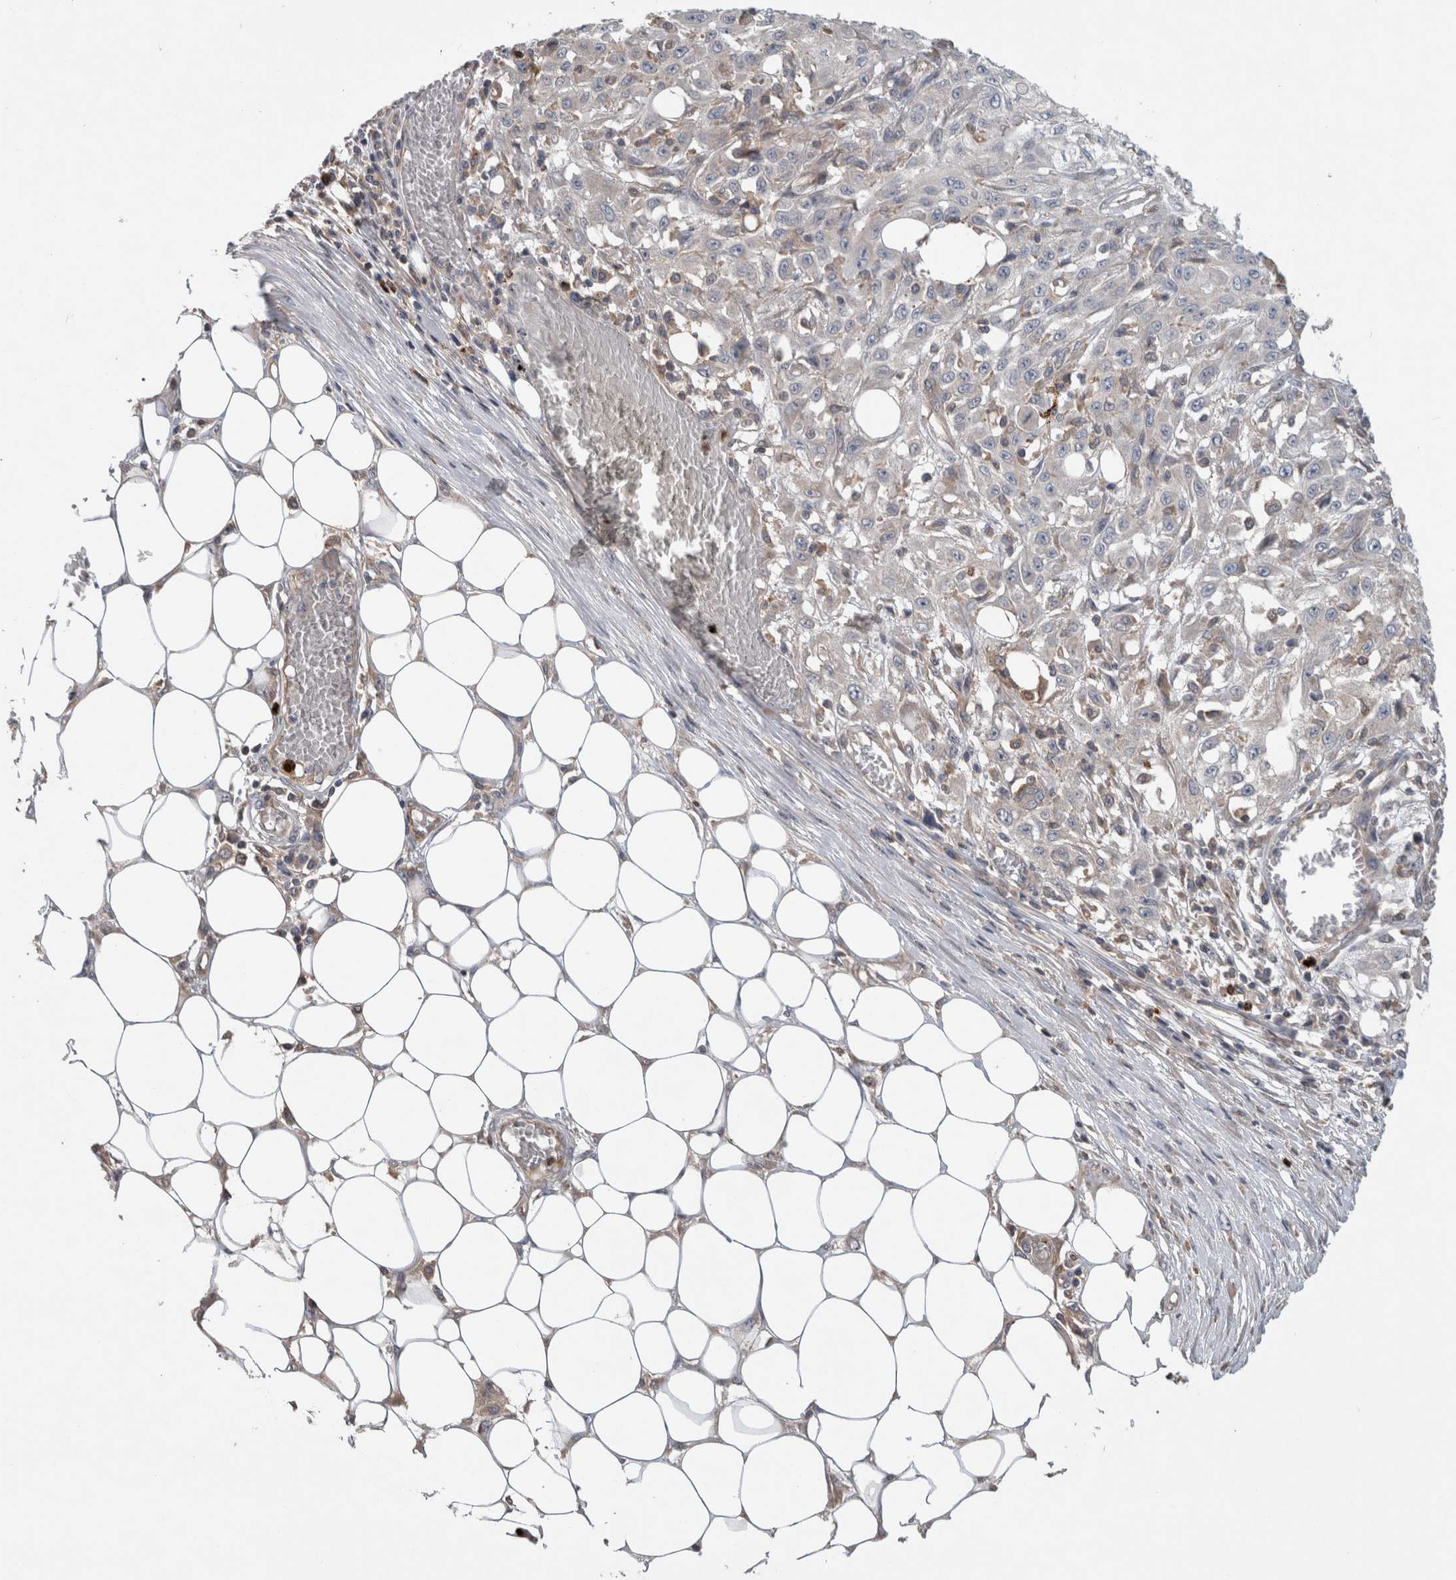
{"staining": {"intensity": "negative", "quantity": "none", "location": "none"}, "tissue": "skin cancer", "cell_type": "Tumor cells", "image_type": "cancer", "snomed": [{"axis": "morphology", "description": "Squamous cell carcinoma, NOS"}, {"axis": "morphology", "description": "Squamous cell carcinoma, metastatic, NOS"}, {"axis": "topography", "description": "Skin"}, {"axis": "topography", "description": "Lymph node"}], "caption": "IHC histopathology image of skin metastatic squamous cell carcinoma stained for a protein (brown), which exhibits no expression in tumor cells. (Stains: DAB IHC with hematoxylin counter stain, Microscopy: brightfield microscopy at high magnification).", "gene": "TARBP1", "patient": {"sex": "male", "age": 75}}